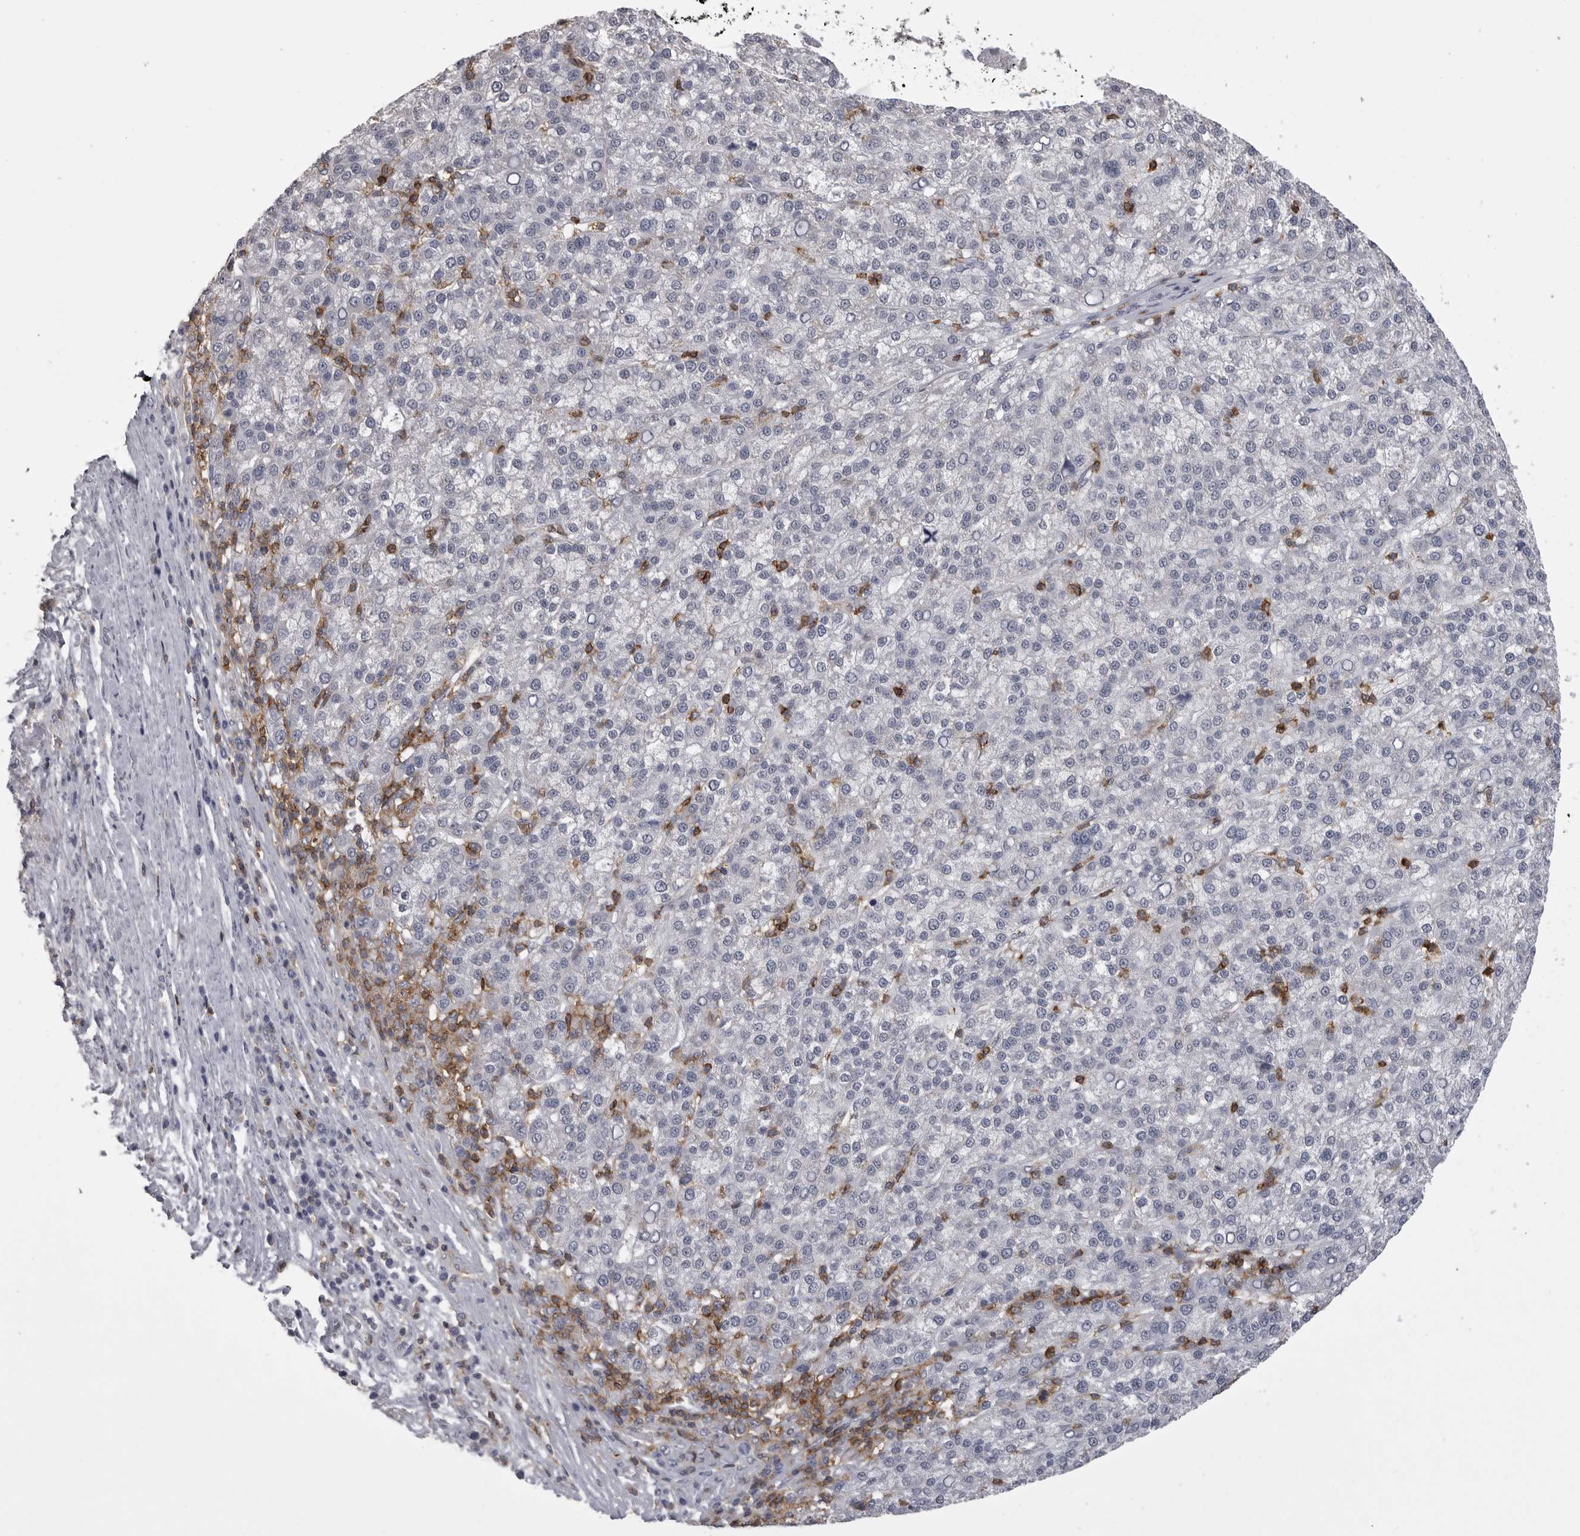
{"staining": {"intensity": "negative", "quantity": "none", "location": "none"}, "tissue": "liver cancer", "cell_type": "Tumor cells", "image_type": "cancer", "snomed": [{"axis": "morphology", "description": "Carcinoma, Hepatocellular, NOS"}, {"axis": "topography", "description": "Liver"}], "caption": "Tumor cells show no significant protein positivity in liver cancer.", "gene": "ITGAL", "patient": {"sex": "female", "age": 58}}